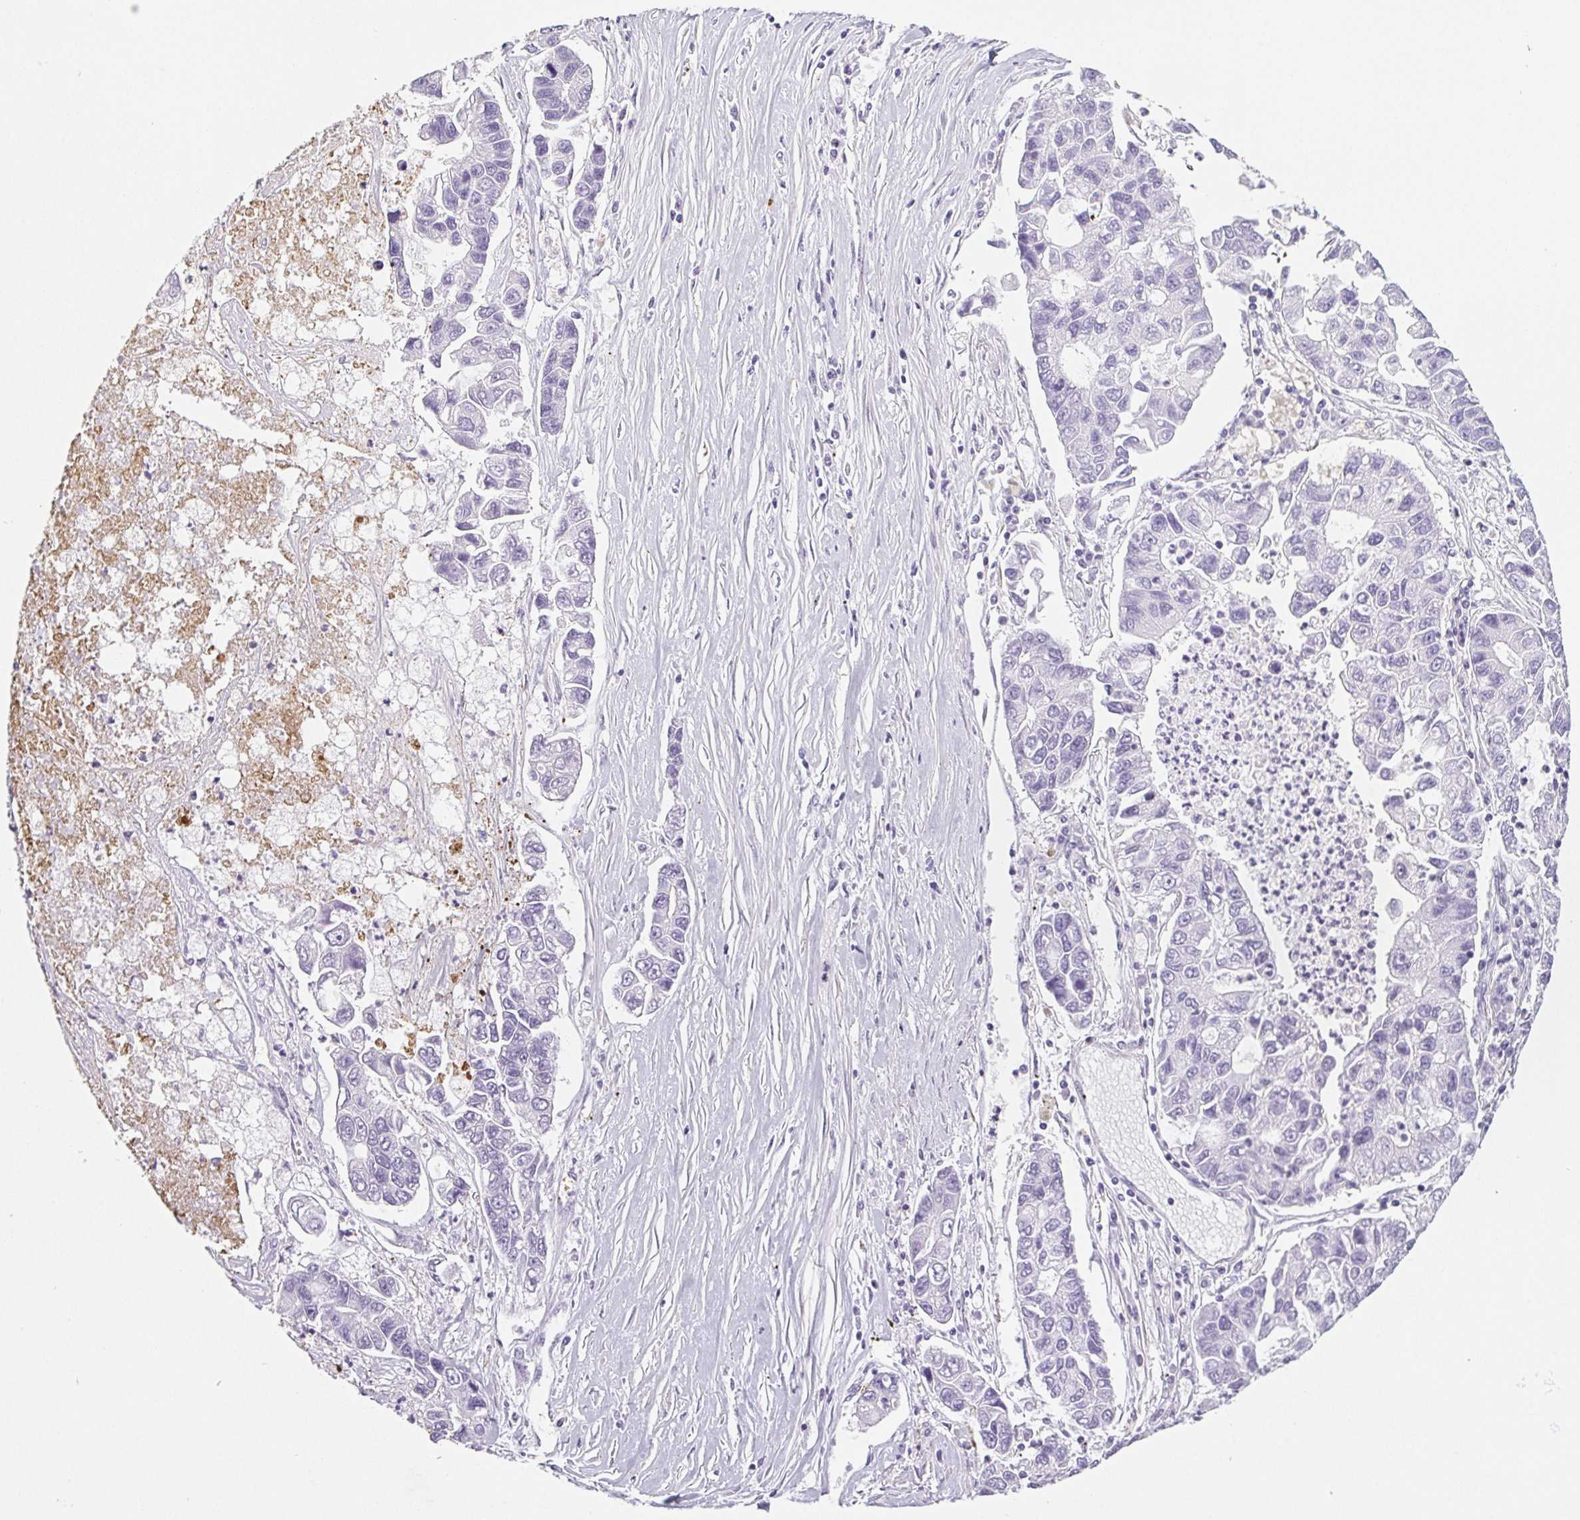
{"staining": {"intensity": "negative", "quantity": "none", "location": "none"}, "tissue": "lung cancer", "cell_type": "Tumor cells", "image_type": "cancer", "snomed": [{"axis": "morphology", "description": "Adenocarcinoma, NOS"}, {"axis": "topography", "description": "Bronchus"}, {"axis": "topography", "description": "Lung"}], "caption": "A histopathology image of human adenocarcinoma (lung) is negative for staining in tumor cells.", "gene": "VTN", "patient": {"sex": "female", "age": 51}}